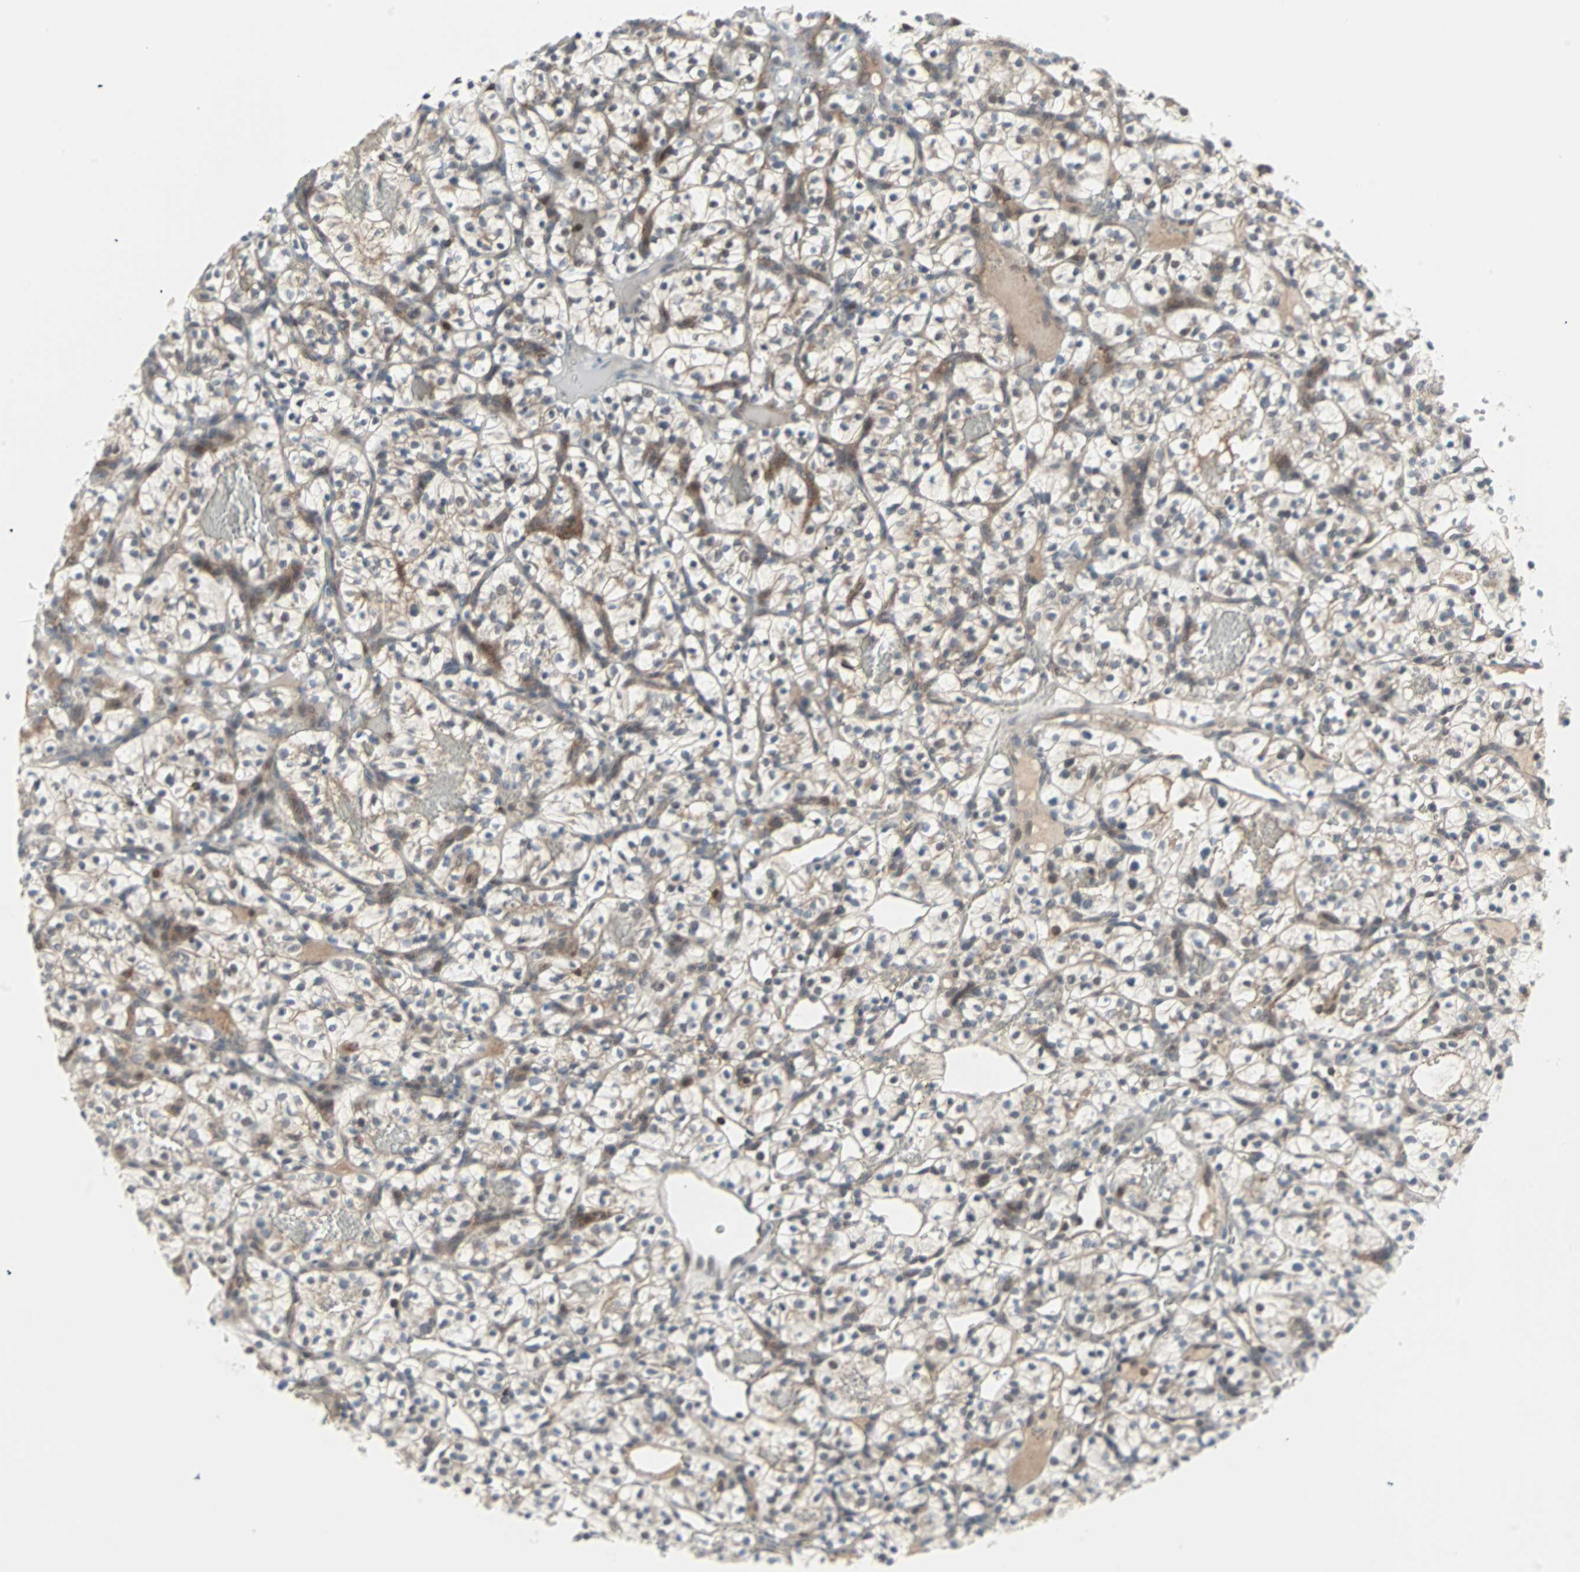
{"staining": {"intensity": "negative", "quantity": "none", "location": "none"}, "tissue": "renal cancer", "cell_type": "Tumor cells", "image_type": "cancer", "snomed": [{"axis": "morphology", "description": "Adenocarcinoma, NOS"}, {"axis": "topography", "description": "Kidney"}], "caption": "This is a photomicrograph of IHC staining of adenocarcinoma (renal), which shows no staining in tumor cells.", "gene": "CASP3", "patient": {"sex": "female", "age": 57}}